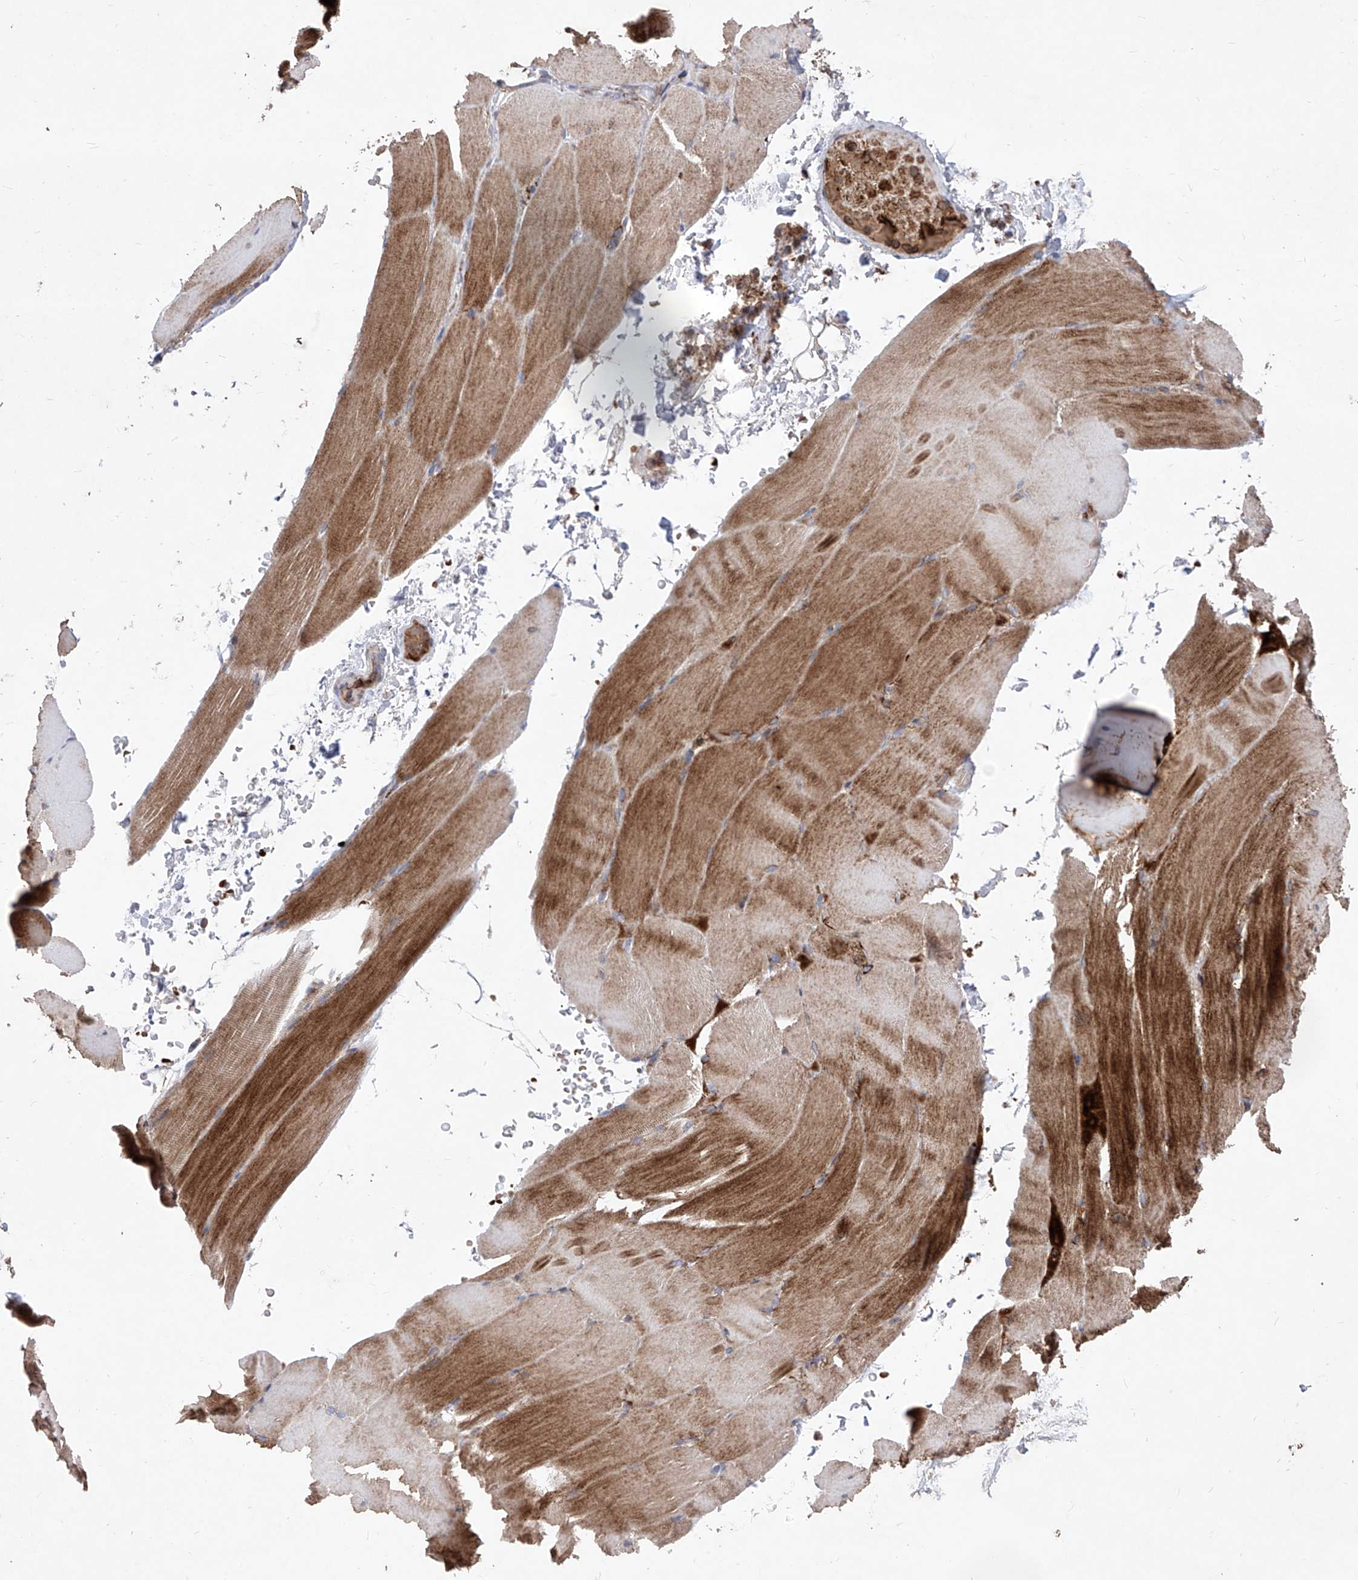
{"staining": {"intensity": "moderate", "quantity": "<25%", "location": "cytoplasmic/membranous"}, "tissue": "skeletal muscle", "cell_type": "Myocytes", "image_type": "normal", "snomed": [{"axis": "morphology", "description": "Normal tissue, NOS"}, {"axis": "topography", "description": "Skeletal muscle"}, {"axis": "topography", "description": "Parathyroid gland"}], "caption": "Moderate cytoplasmic/membranous expression for a protein is appreciated in approximately <25% of myocytes of unremarkable skeletal muscle using immunohistochemistry.", "gene": "SEMA6A", "patient": {"sex": "female", "age": 37}}